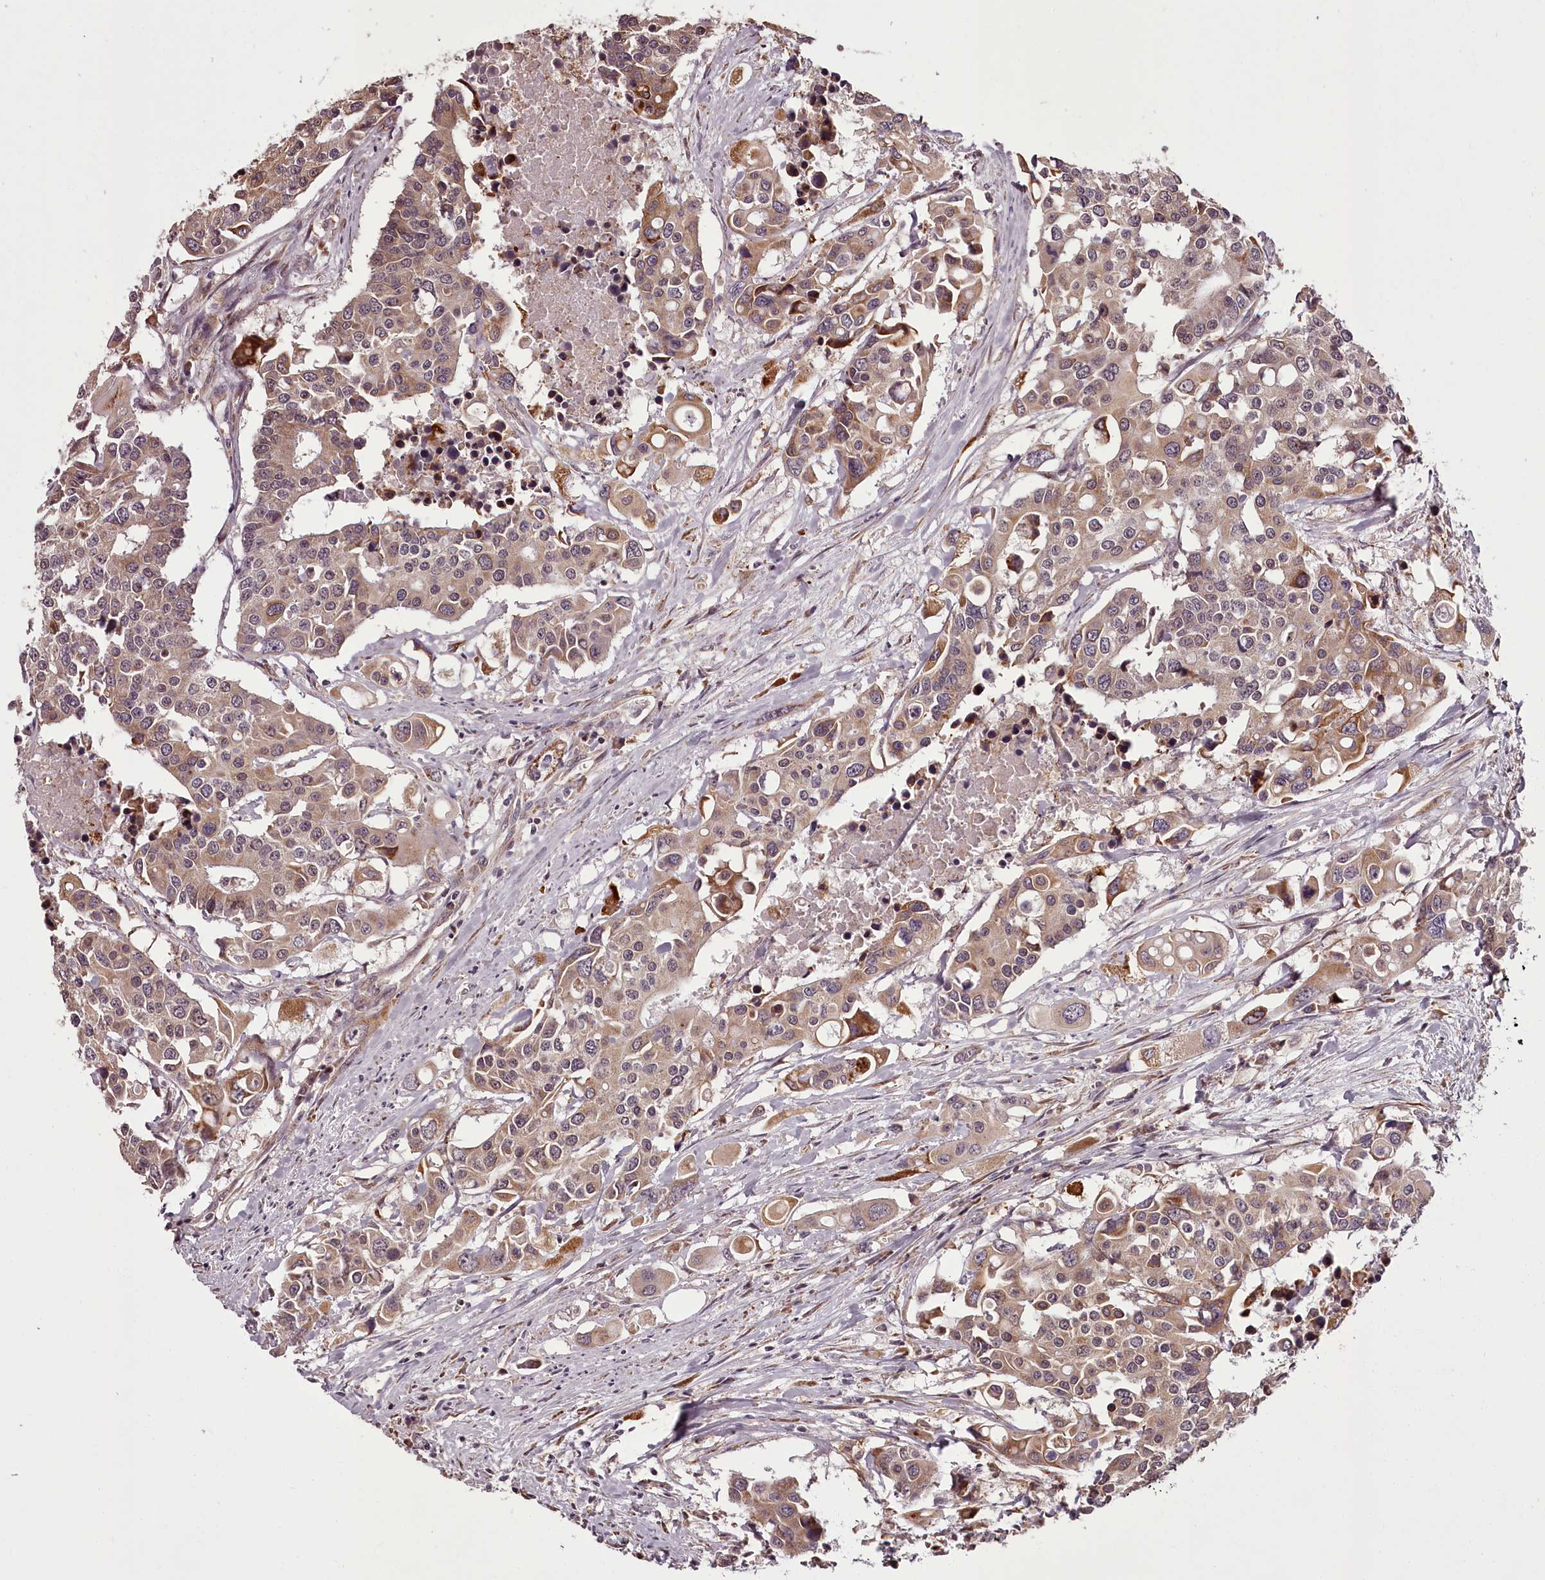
{"staining": {"intensity": "moderate", "quantity": ">75%", "location": "cytoplasmic/membranous"}, "tissue": "colorectal cancer", "cell_type": "Tumor cells", "image_type": "cancer", "snomed": [{"axis": "morphology", "description": "Adenocarcinoma, NOS"}, {"axis": "topography", "description": "Colon"}], "caption": "Colorectal adenocarcinoma was stained to show a protein in brown. There is medium levels of moderate cytoplasmic/membranous positivity in approximately >75% of tumor cells. Nuclei are stained in blue.", "gene": "CCDC92", "patient": {"sex": "male", "age": 77}}